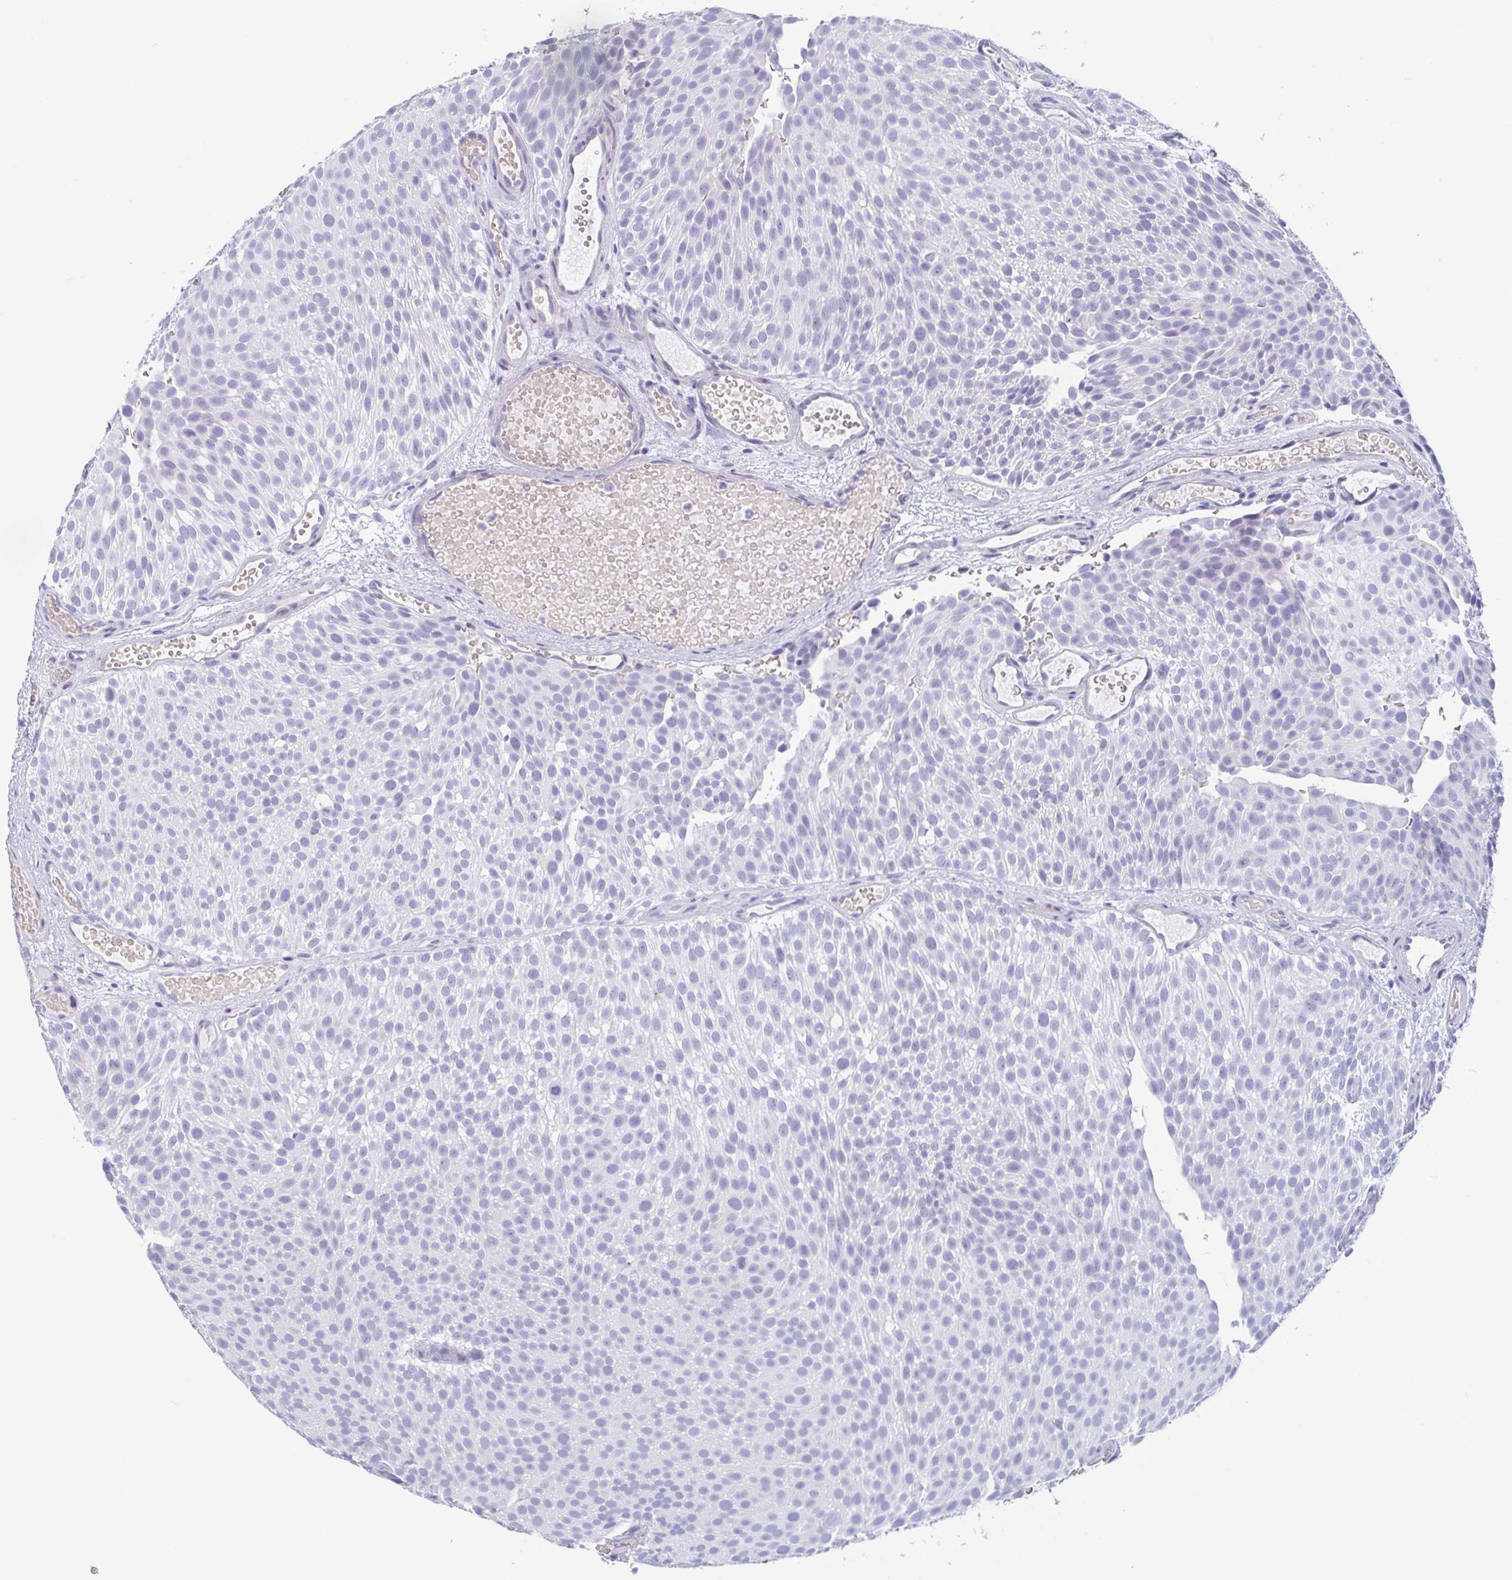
{"staining": {"intensity": "negative", "quantity": "none", "location": "none"}, "tissue": "urothelial cancer", "cell_type": "Tumor cells", "image_type": "cancer", "snomed": [{"axis": "morphology", "description": "Urothelial carcinoma, Low grade"}, {"axis": "topography", "description": "Urinary bladder"}], "caption": "High power microscopy photomicrograph of an IHC histopathology image of urothelial cancer, revealing no significant positivity in tumor cells. (DAB (3,3'-diaminobenzidine) immunohistochemistry (IHC) with hematoxylin counter stain).", "gene": "TAGLN3", "patient": {"sex": "male", "age": 78}}